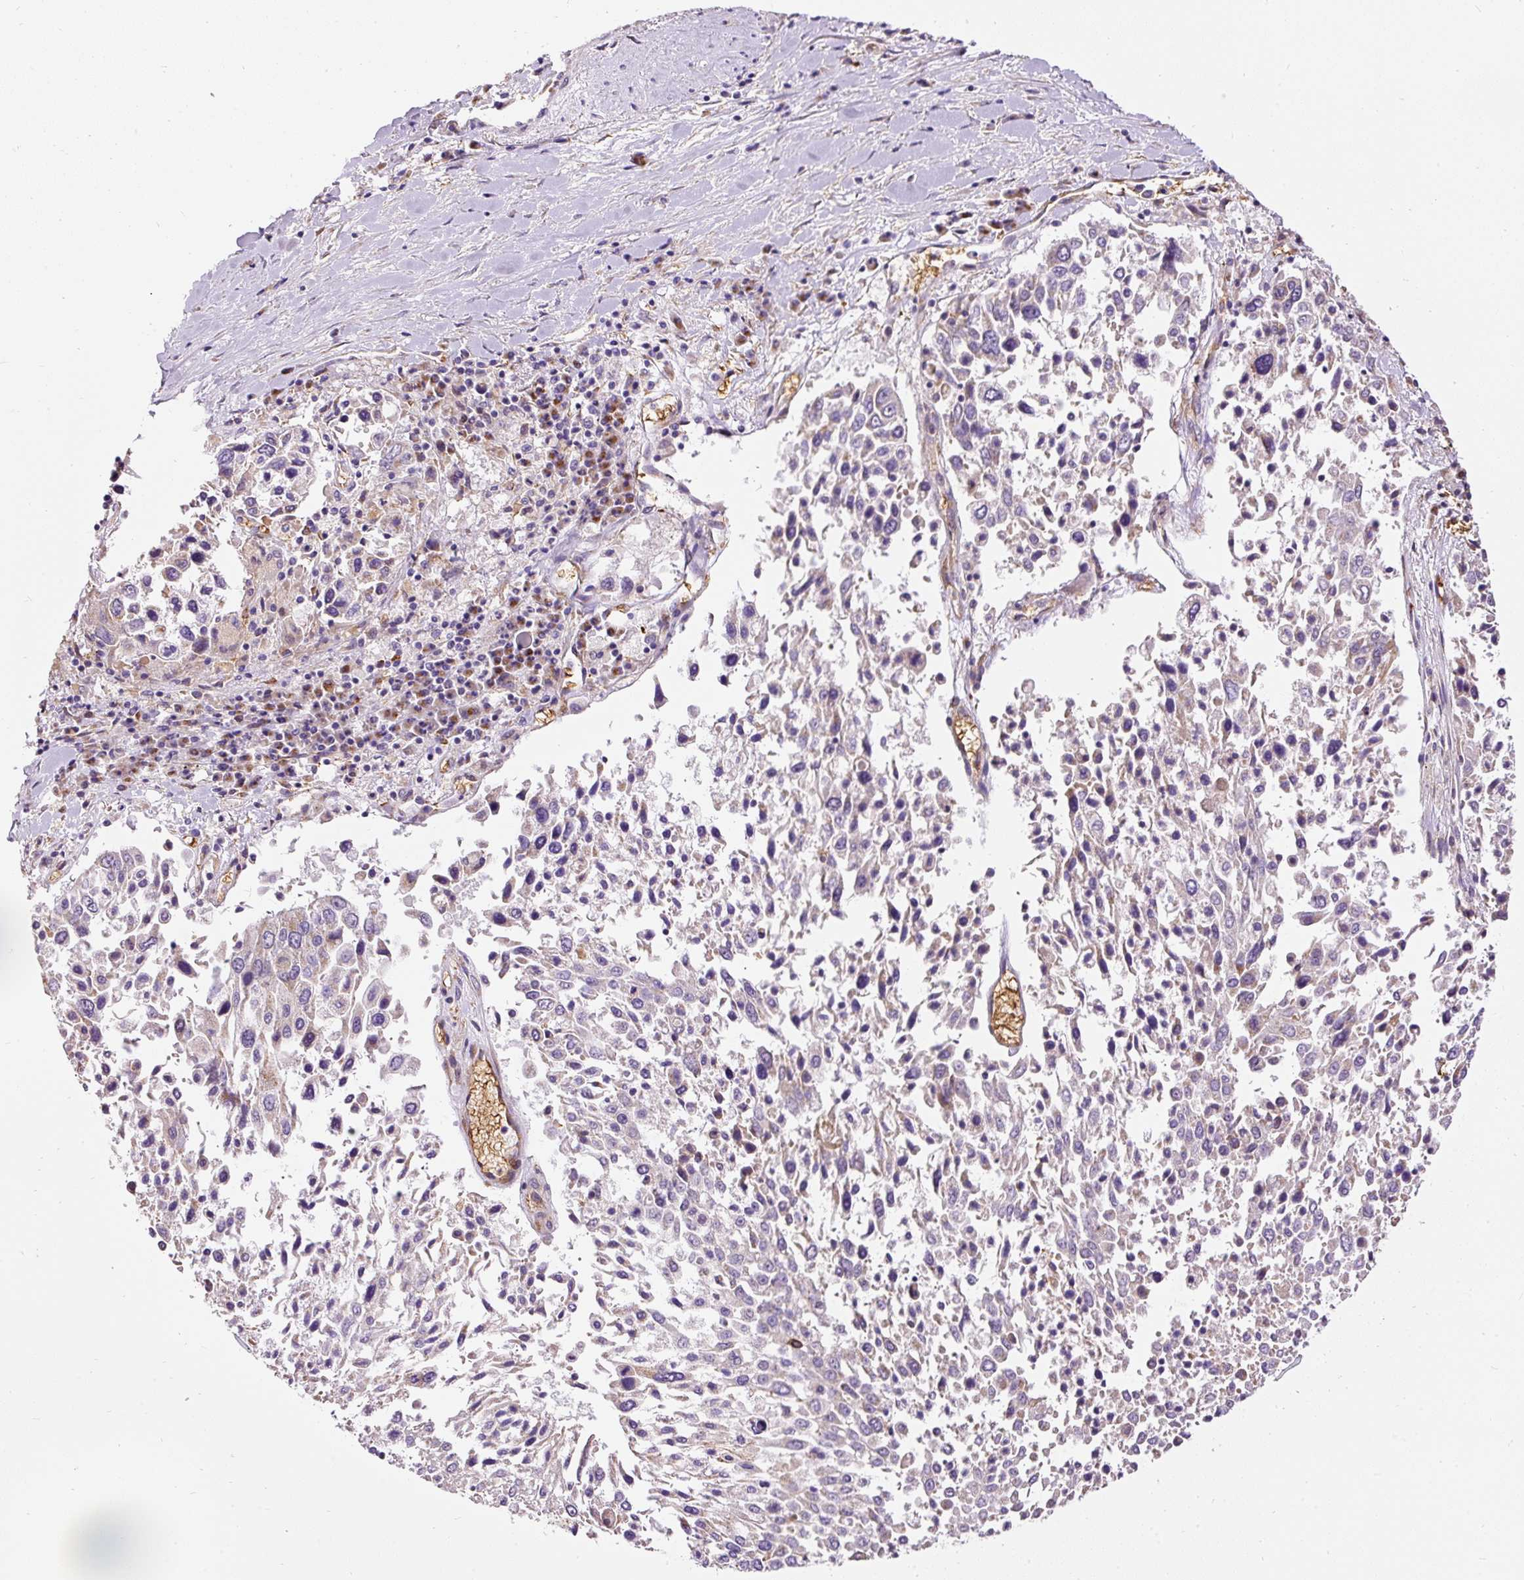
{"staining": {"intensity": "negative", "quantity": "none", "location": "none"}, "tissue": "lung cancer", "cell_type": "Tumor cells", "image_type": "cancer", "snomed": [{"axis": "morphology", "description": "Squamous cell carcinoma, NOS"}, {"axis": "topography", "description": "Lung"}], "caption": "Tumor cells show no significant protein staining in squamous cell carcinoma (lung).", "gene": "PRRC2A", "patient": {"sex": "male", "age": 65}}